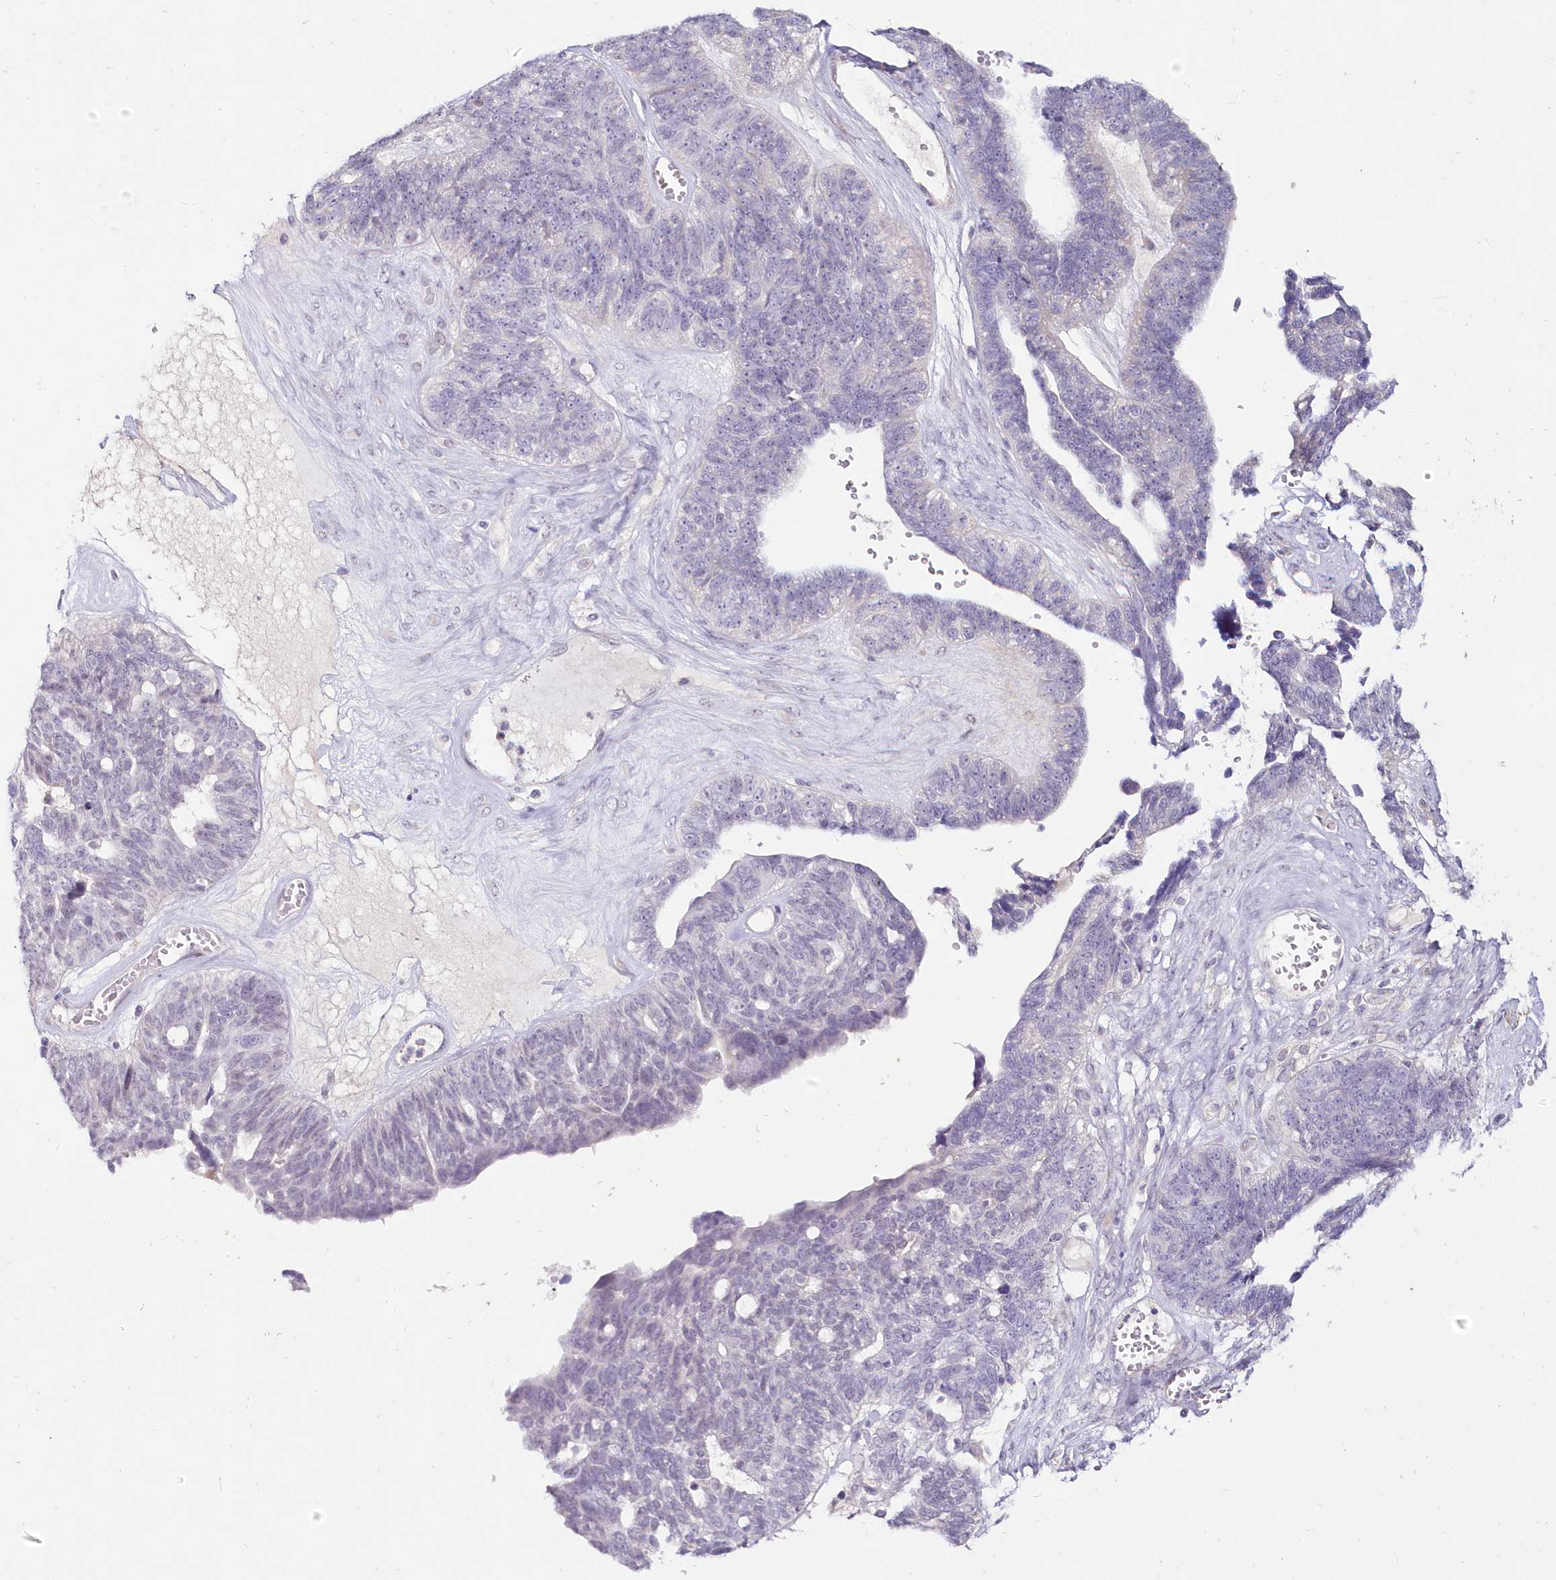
{"staining": {"intensity": "negative", "quantity": "none", "location": "none"}, "tissue": "ovarian cancer", "cell_type": "Tumor cells", "image_type": "cancer", "snomed": [{"axis": "morphology", "description": "Cystadenocarcinoma, serous, NOS"}, {"axis": "topography", "description": "Ovary"}], "caption": "A histopathology image of human serous cystadenocarcinoma (ovarian) is negative for staining in tumor cells. Brightfield microscopy of immunohistochemistry (IHC) stained with DAB (3,3'-diaminobenzidine) (brown) and hematoxylin (blue), captured at high magnification.", "gene": "SNED1", "patient": {"sex": "female", "age": 79}}